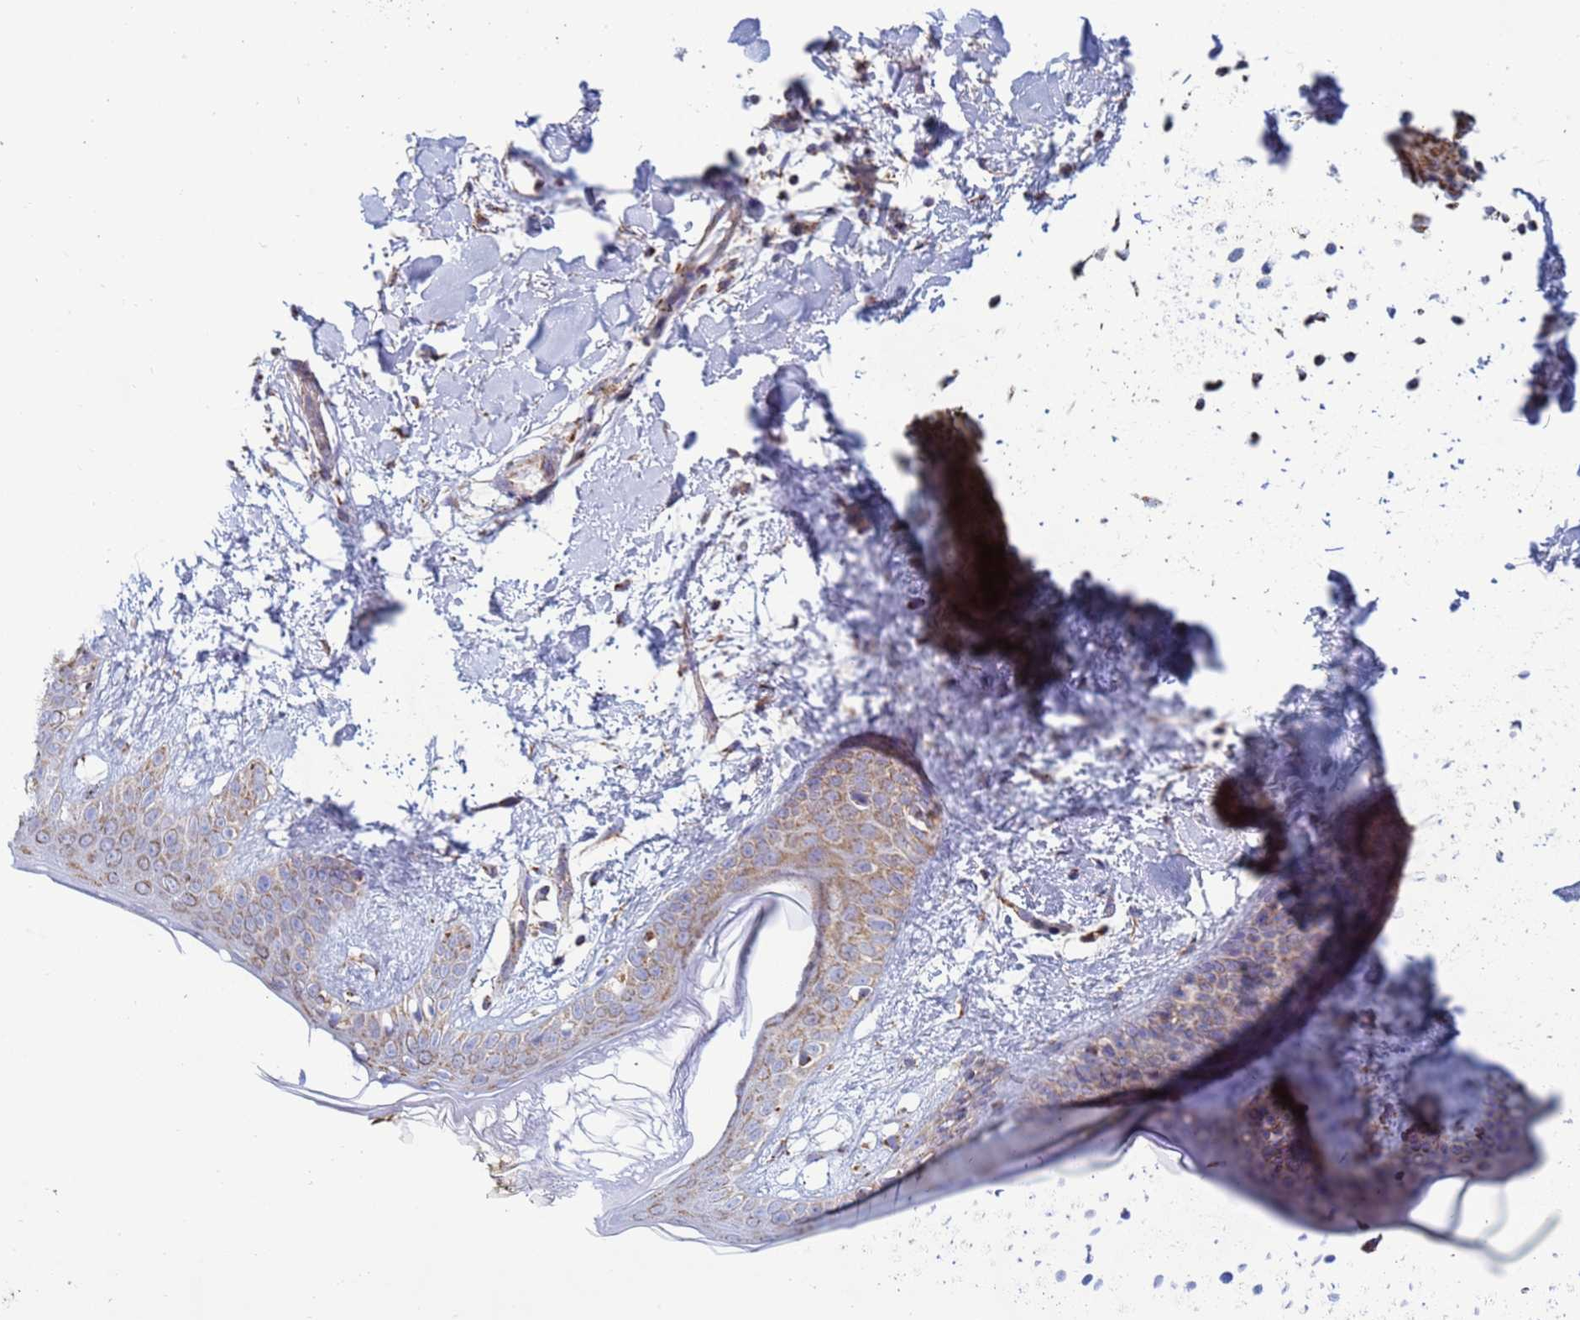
{"staining": {"intensity": "strong", "quantity": ">75%", "location": "cytoplasmic/membranous"}, "tissue": "skin", "cell_type": "Fibroblasts", "image_type": "normal", "snomed": [{"axis": "morphology", "description": "Normal tissue, NOS"}, {"axis": "topography", "description": "Skin"}], "caption": "DAB (3,3'-diaminobenzidine) immunohistochemical staining of normal human skin reveals strong cytoplasmic/membranous protein expression in about >75% of fibroblasts.", "gene": "COQ4", "patient": {"sex": "female", "age": 34}}